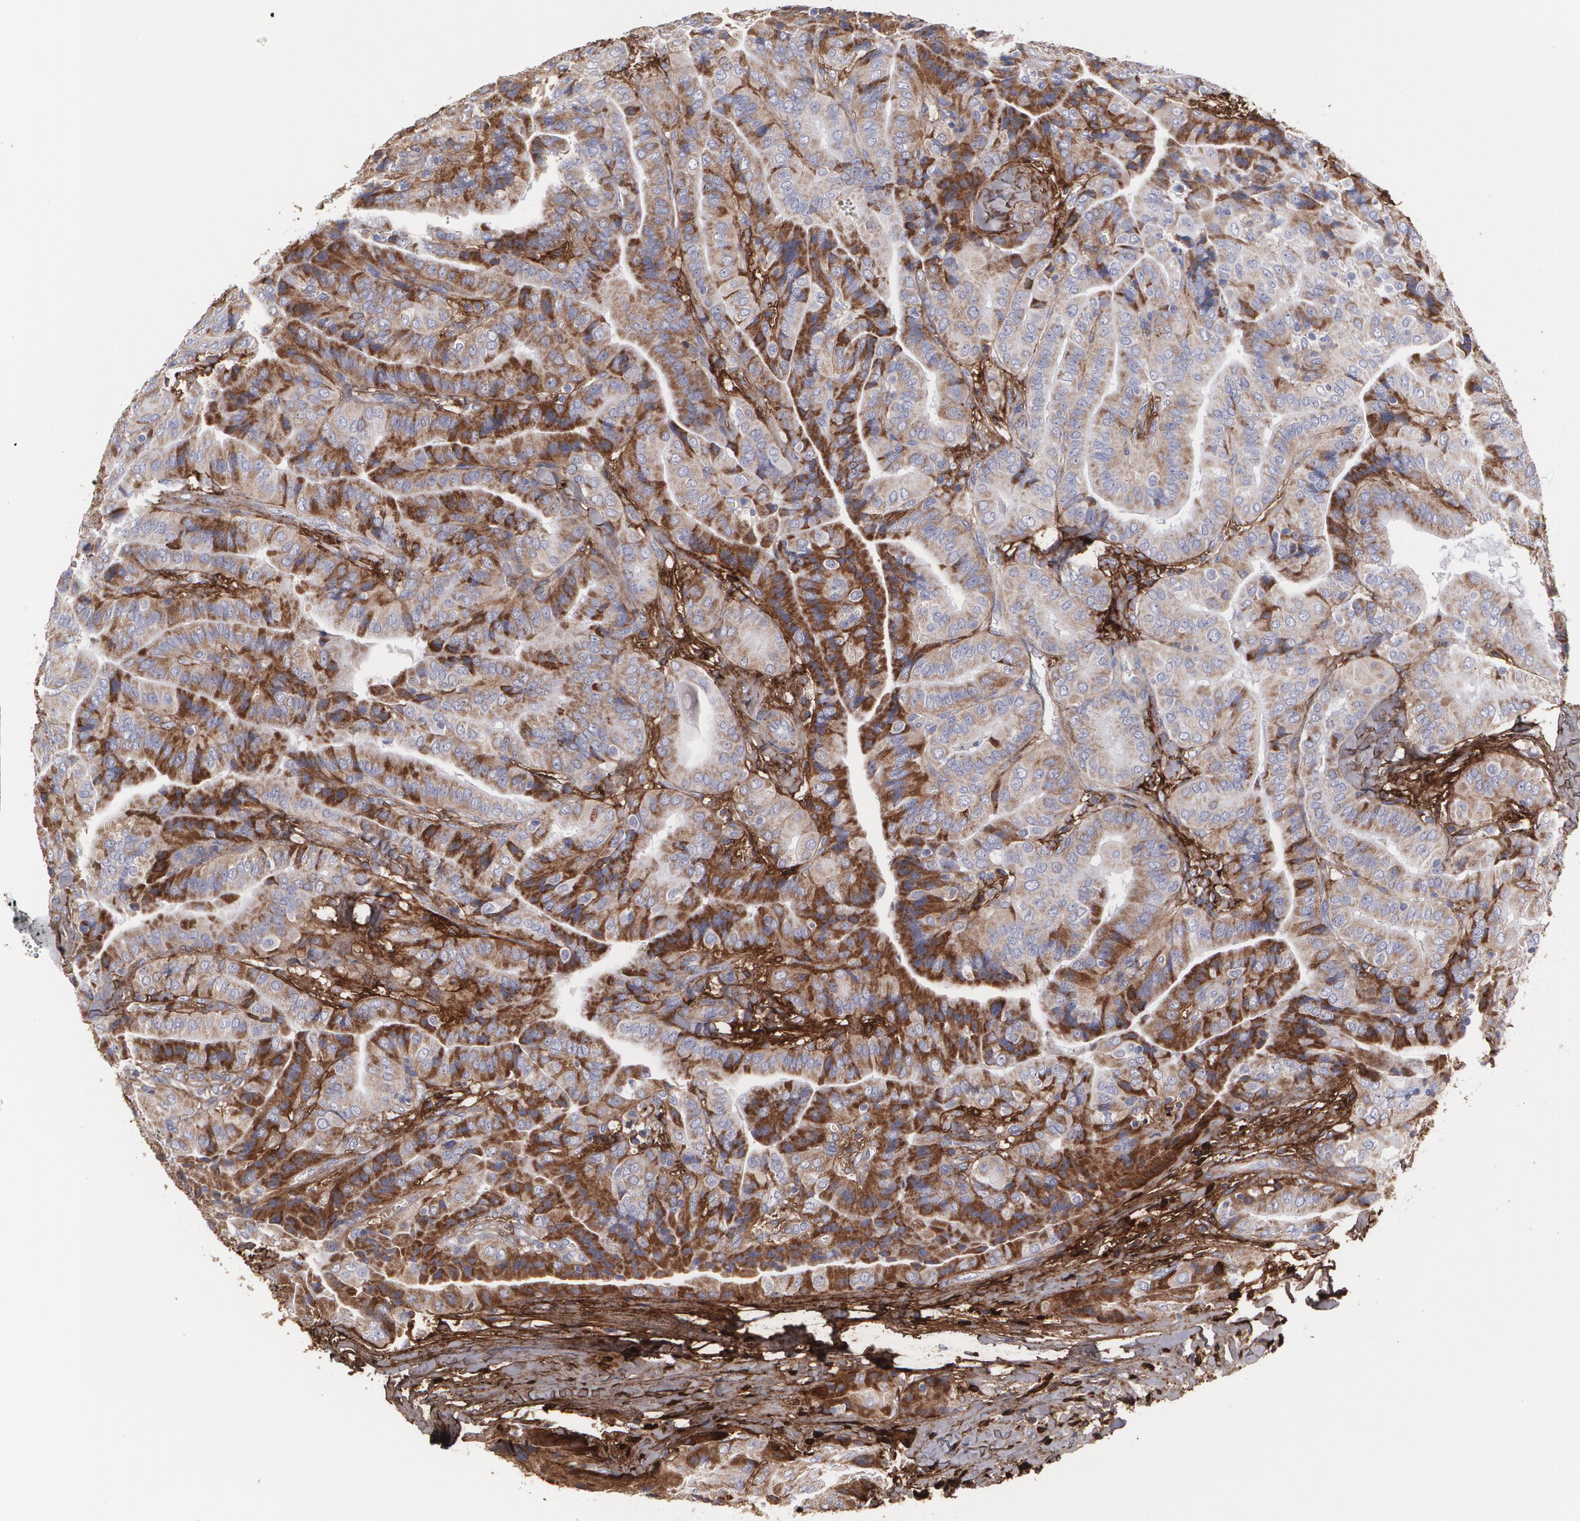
{"staining": {"intensity": "moderate", "quantity": ">75%", "location": "cytoplasmic/membranous"}, "tissue": "thyroid cancer", "cell_type": "Tumor cells", "image_type": "cancer", "snomed": [{"axis": "morphology", "description": "Papillary adenocarcinoma, NOS"}, {"axis": "topography", "description": "Thyroid gland"}], "caption": "Tumor cells exhibit medium levels of moderate cytoplasmic/membranous staining in approximately >75% of cells in thyroid papillary adenocarcinoma.", "gene": "FBLN1", "patient": {"sex": "female", "age": 71}}